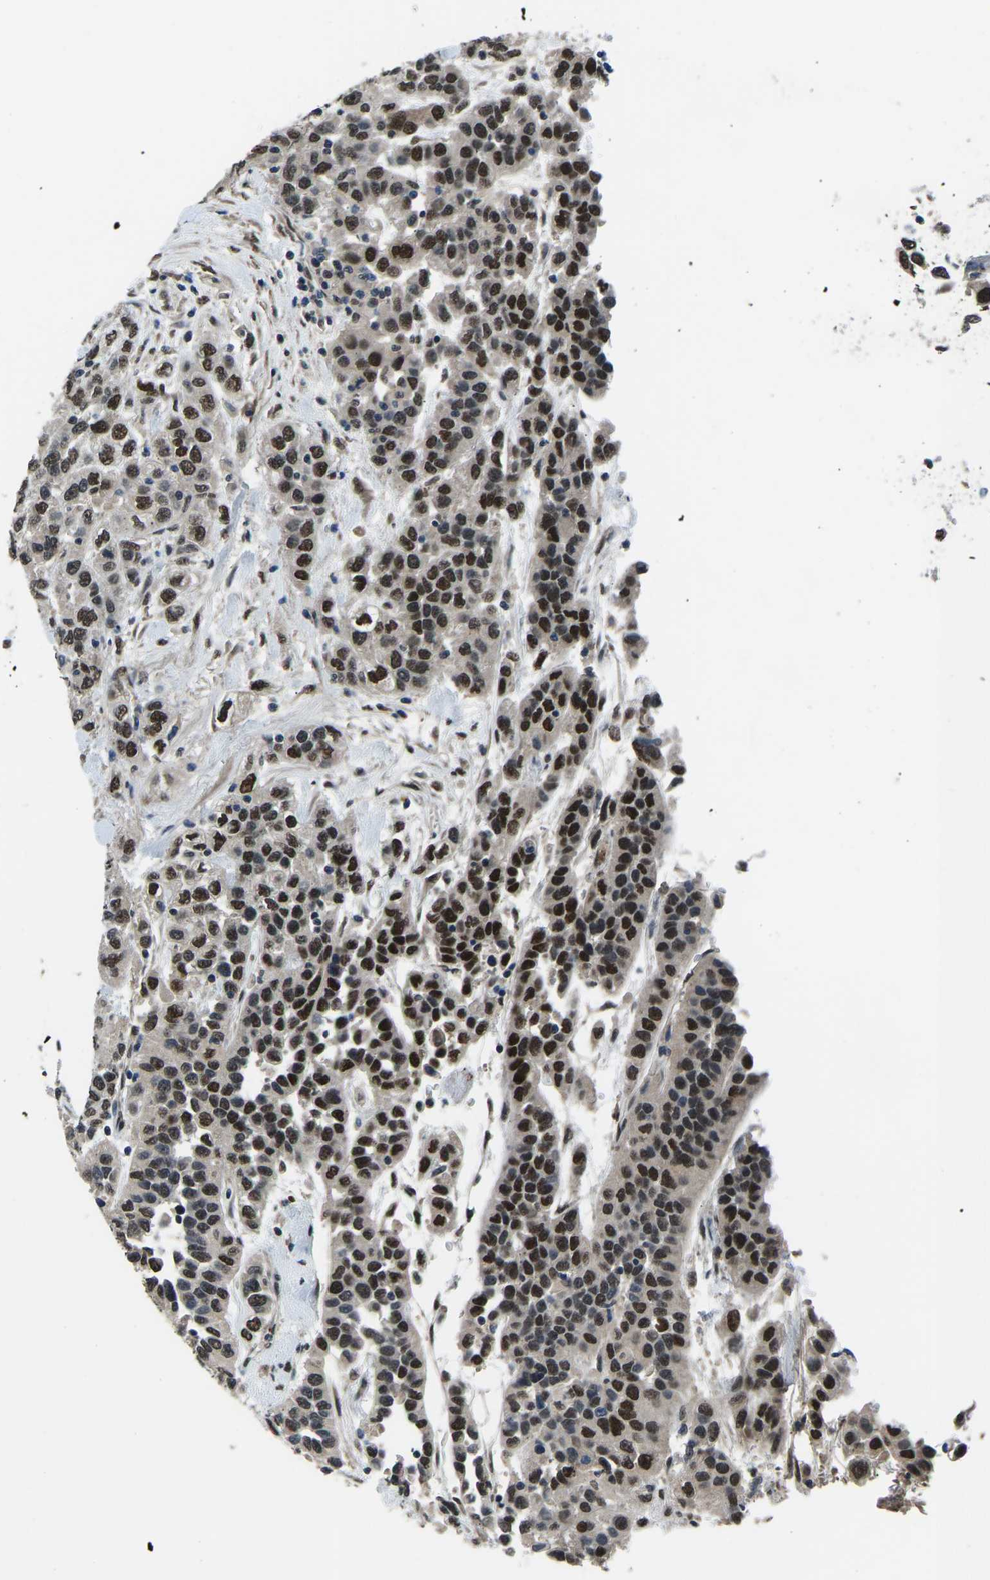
{"staining": {"intensity": "strong", "quantity": ">75%", "location": "nuclear"}, "tissue": "urothelial cancer", "cell_type": "Tumor cells", "image_type": "cancer", "snomed": [{"axis": "morphology", "description": "Urothelial carcinoma, High grade"}, {"axis": "topography", "description": "Urinary bladder"}], "caption": "A brown stain labels strong nuclear expression of a protein in urothelial cancer tumor cells.", "gene": "FOS", "patient": {"sex": "female", "age": 80}}